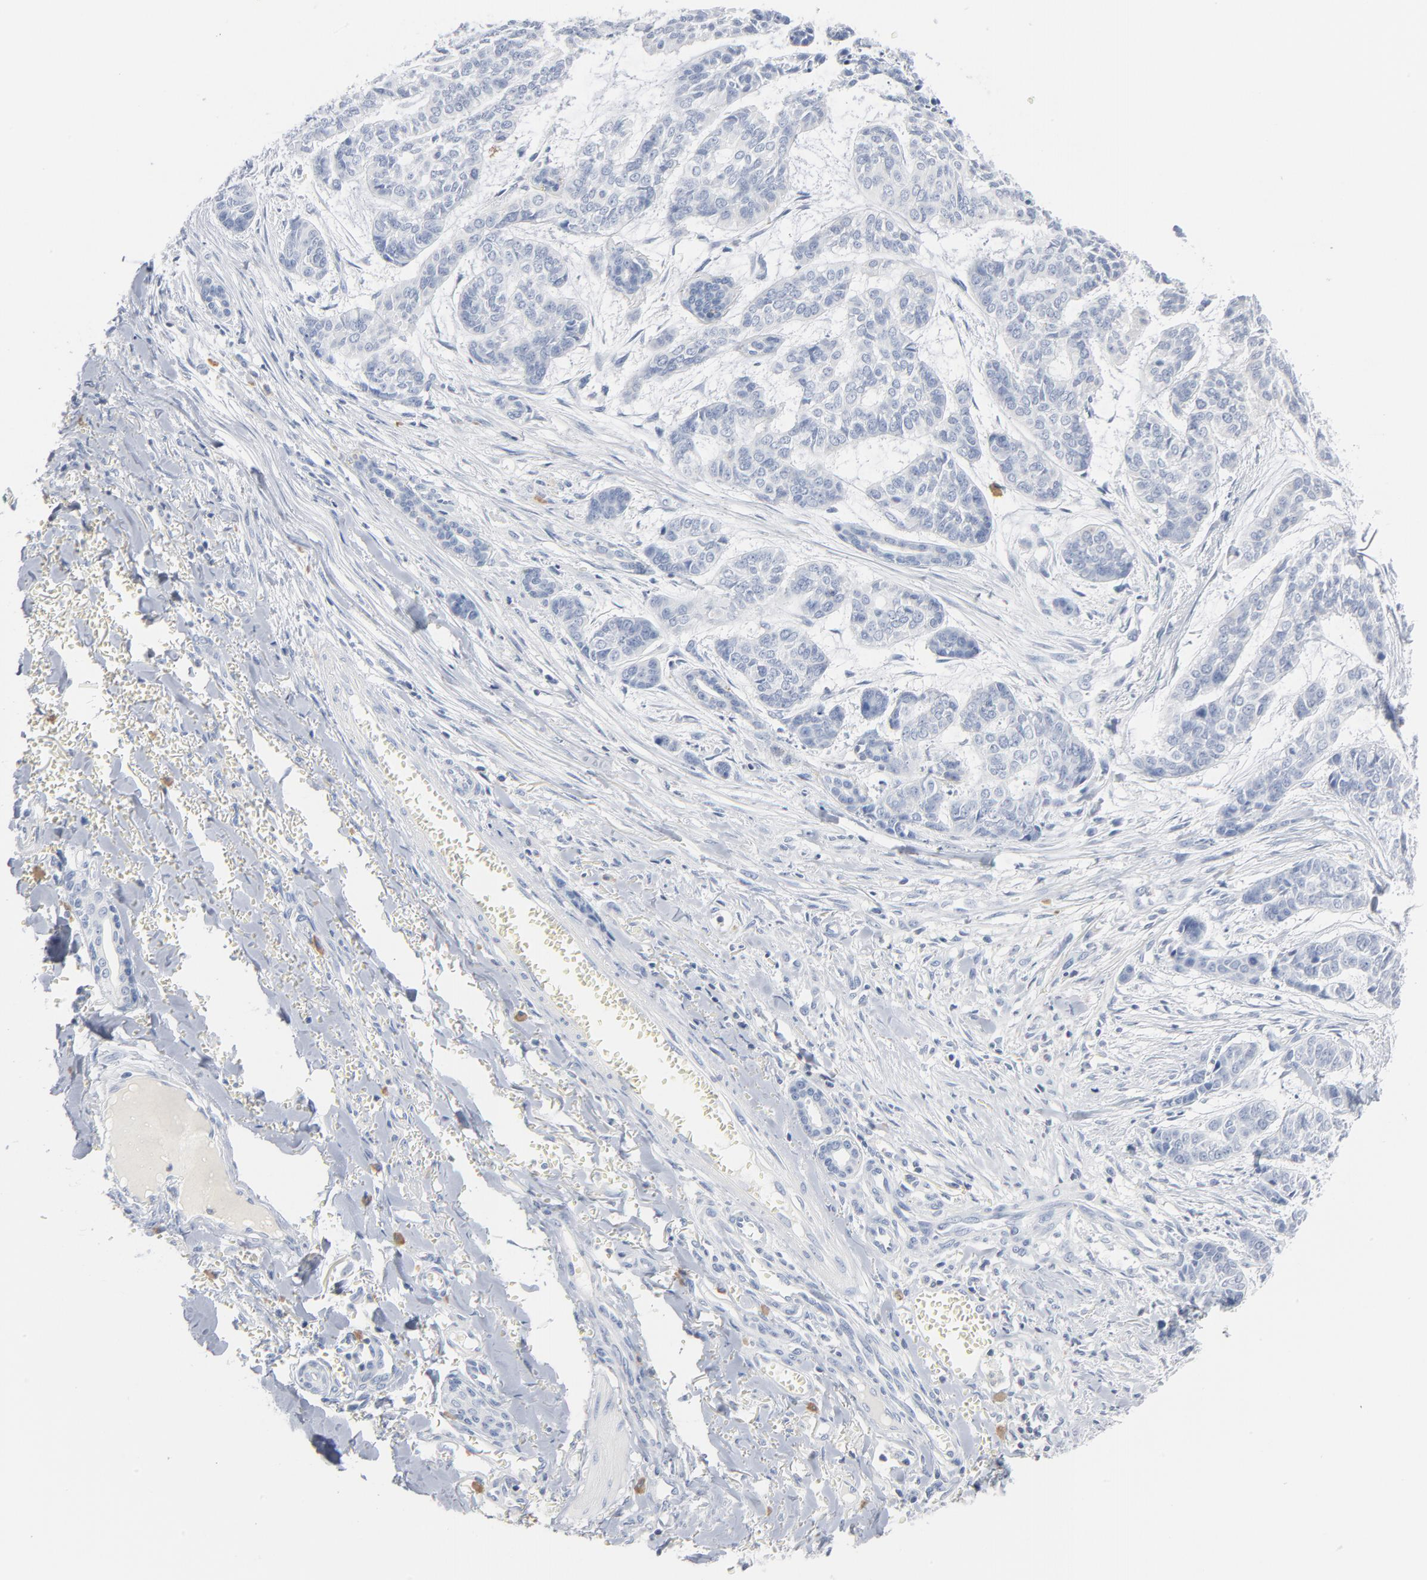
{"staining": {"intensity": "negative", "quantity": "none", "location": "none"}, "tissue": "skin cancer", "cell_type": "Tumor cells", "image_type": "cancer", "snomed": [{"axis": "morphology", "description": "Basal cell carcinoma"}, {"axis": "topography", "description": "Skin"}], "caption": "High magnification brightfield microscopy of skin cancer stained with DAB (brown) and counterstained with hematoxylin (blue): tumor cells show no significant positivity.", "gene": "PTK2B", "patient": {"sex": "female", "age": 64}}